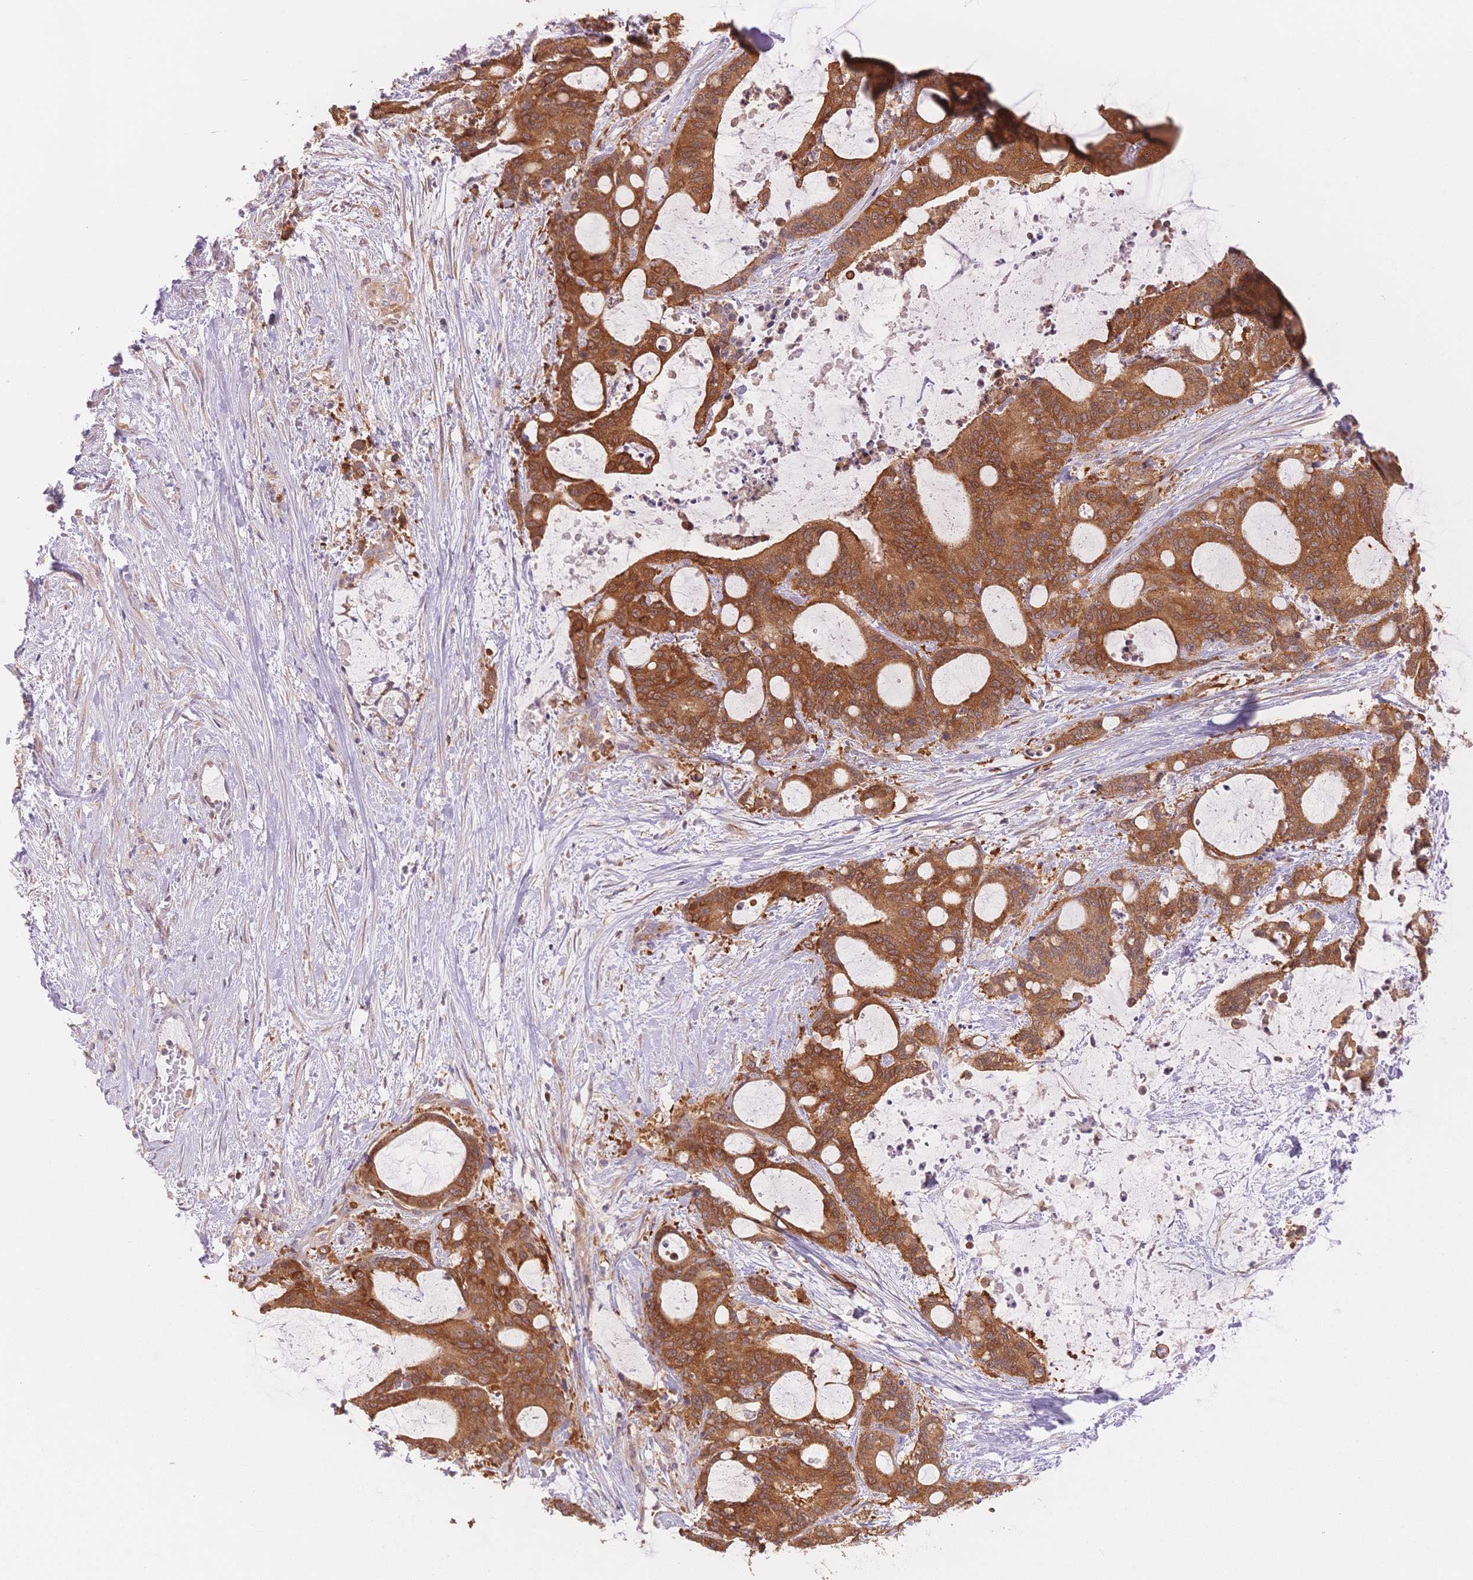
{"staining": {"intensity": "strong", "quantity": ">75%", "location": "cytoplasmic/membranous"}, "tissue": "liver cancer", "cell_type": "Tumor cells", "image_type": "cancer", "snomed": [{"axis": "morphology", "description": "Normal tissue, NOS"}, {"axis": "morphology", "description": "Cholangiocarcinoma"}, {"axis": "topography", "description": "Liver"}, {"axis": "topography", "description": "Peripheral nerve tissue"}], "caption": "Immunohistochemical staining of liver cancer (cholangiocarcinoma) demonstrates strong cytoplasmic/membranous protein positivity in approximately >75% of tumor cells.", "gene": "STK39", "patient": {"sex": "female", "age": 73}}